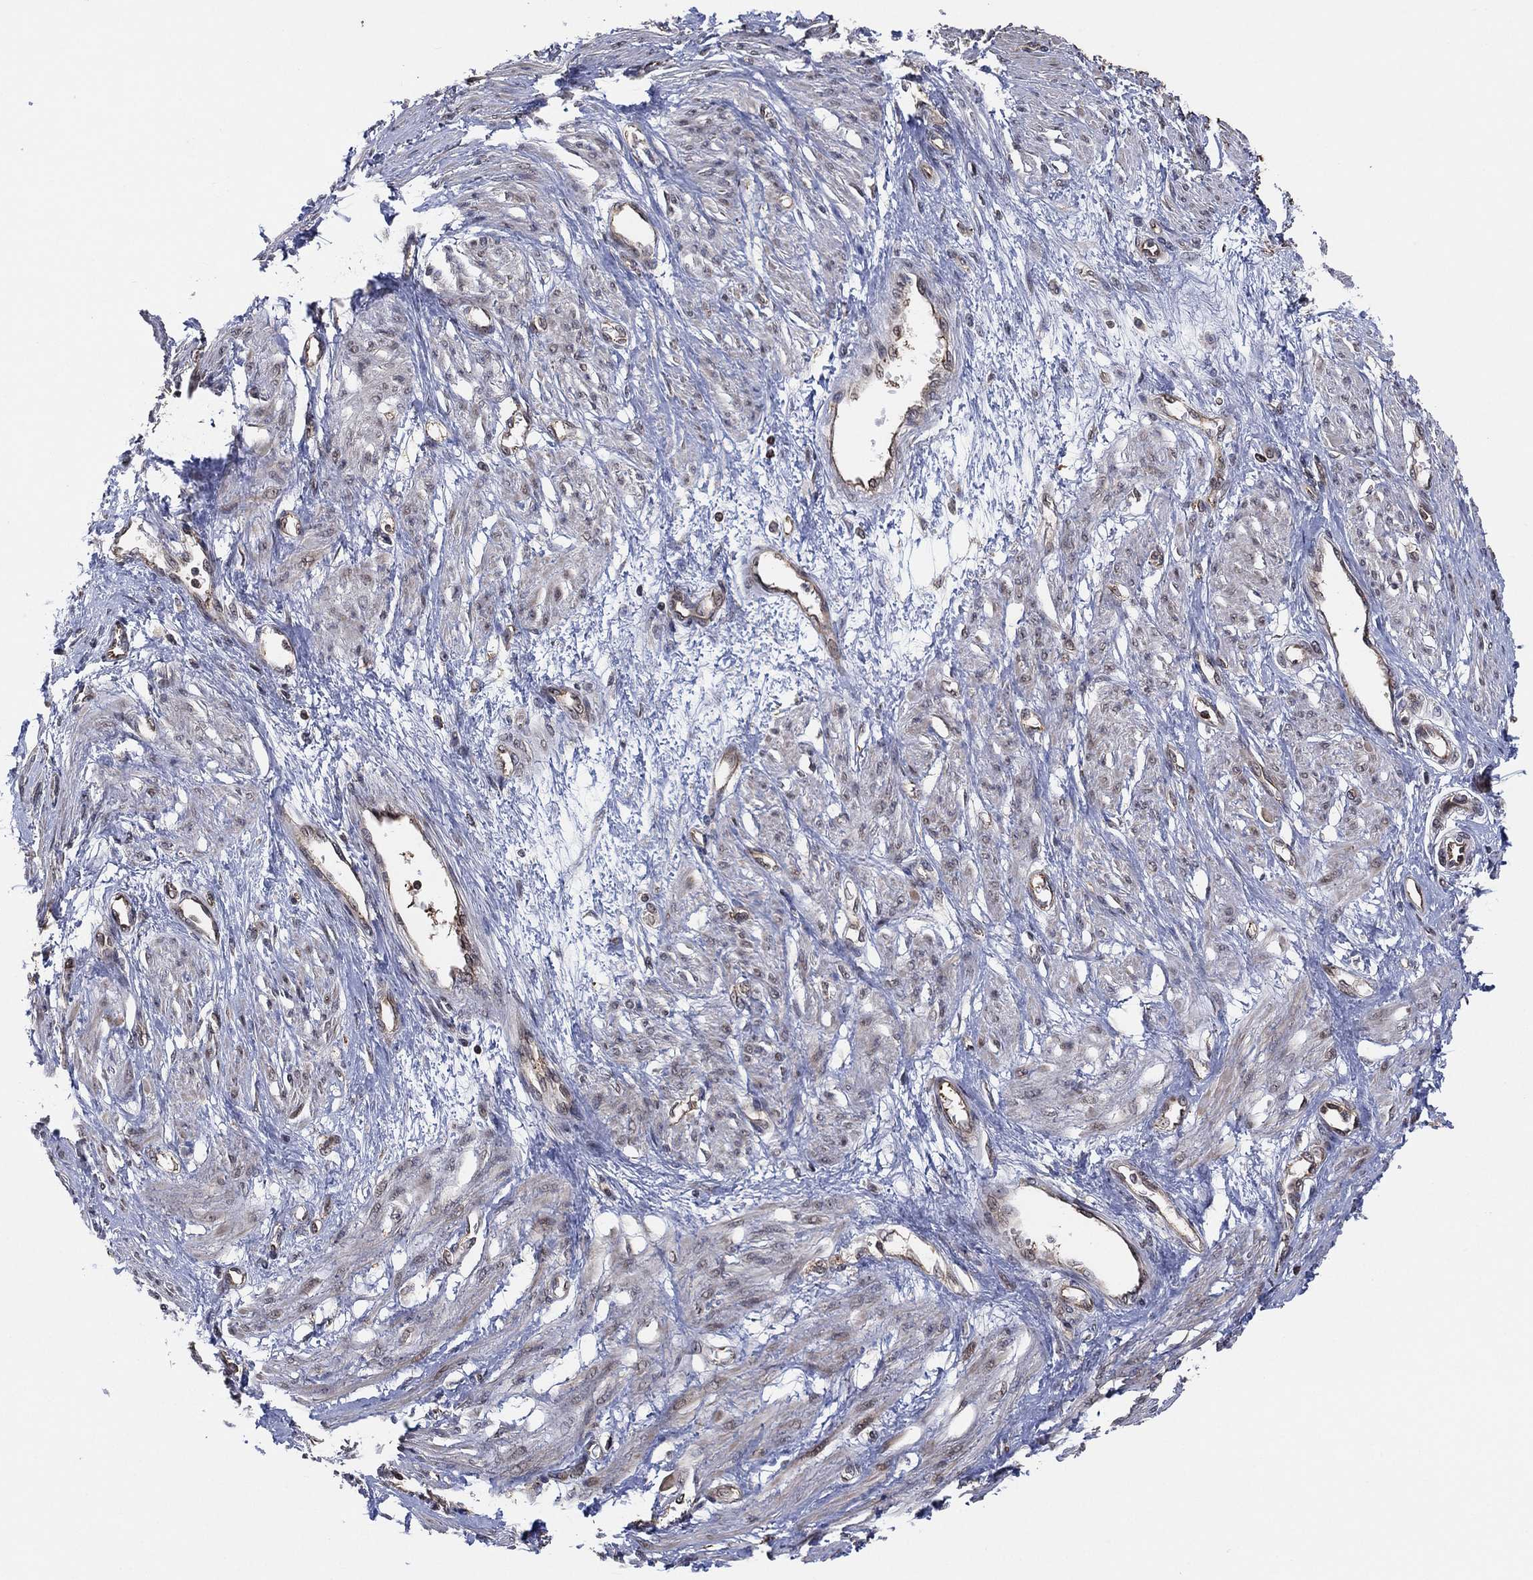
{"staining": {"intensity": "weak", "quantity": "25%-75%", "location": "cytoplasmic/membranous"}, "tissue": "smooth muscle", "cell_type": "Smooth muscle cells", "image_type": "normal", "snomed": [{"axis": "morphology", "description": "Normal tissue, NOS"}, {"axis": "topography", "description": "Smooth muscle"}, {"axis": "topography", "description": "Uterus"}], "caption": "Smooth muscle cells show low levels of weak cytoplasmic/membranous expression in approximately 25%-75% of cells in benign smooth muscle.", "gene": "TMCO1", "patient": {"sex": "female", "age": 39}}